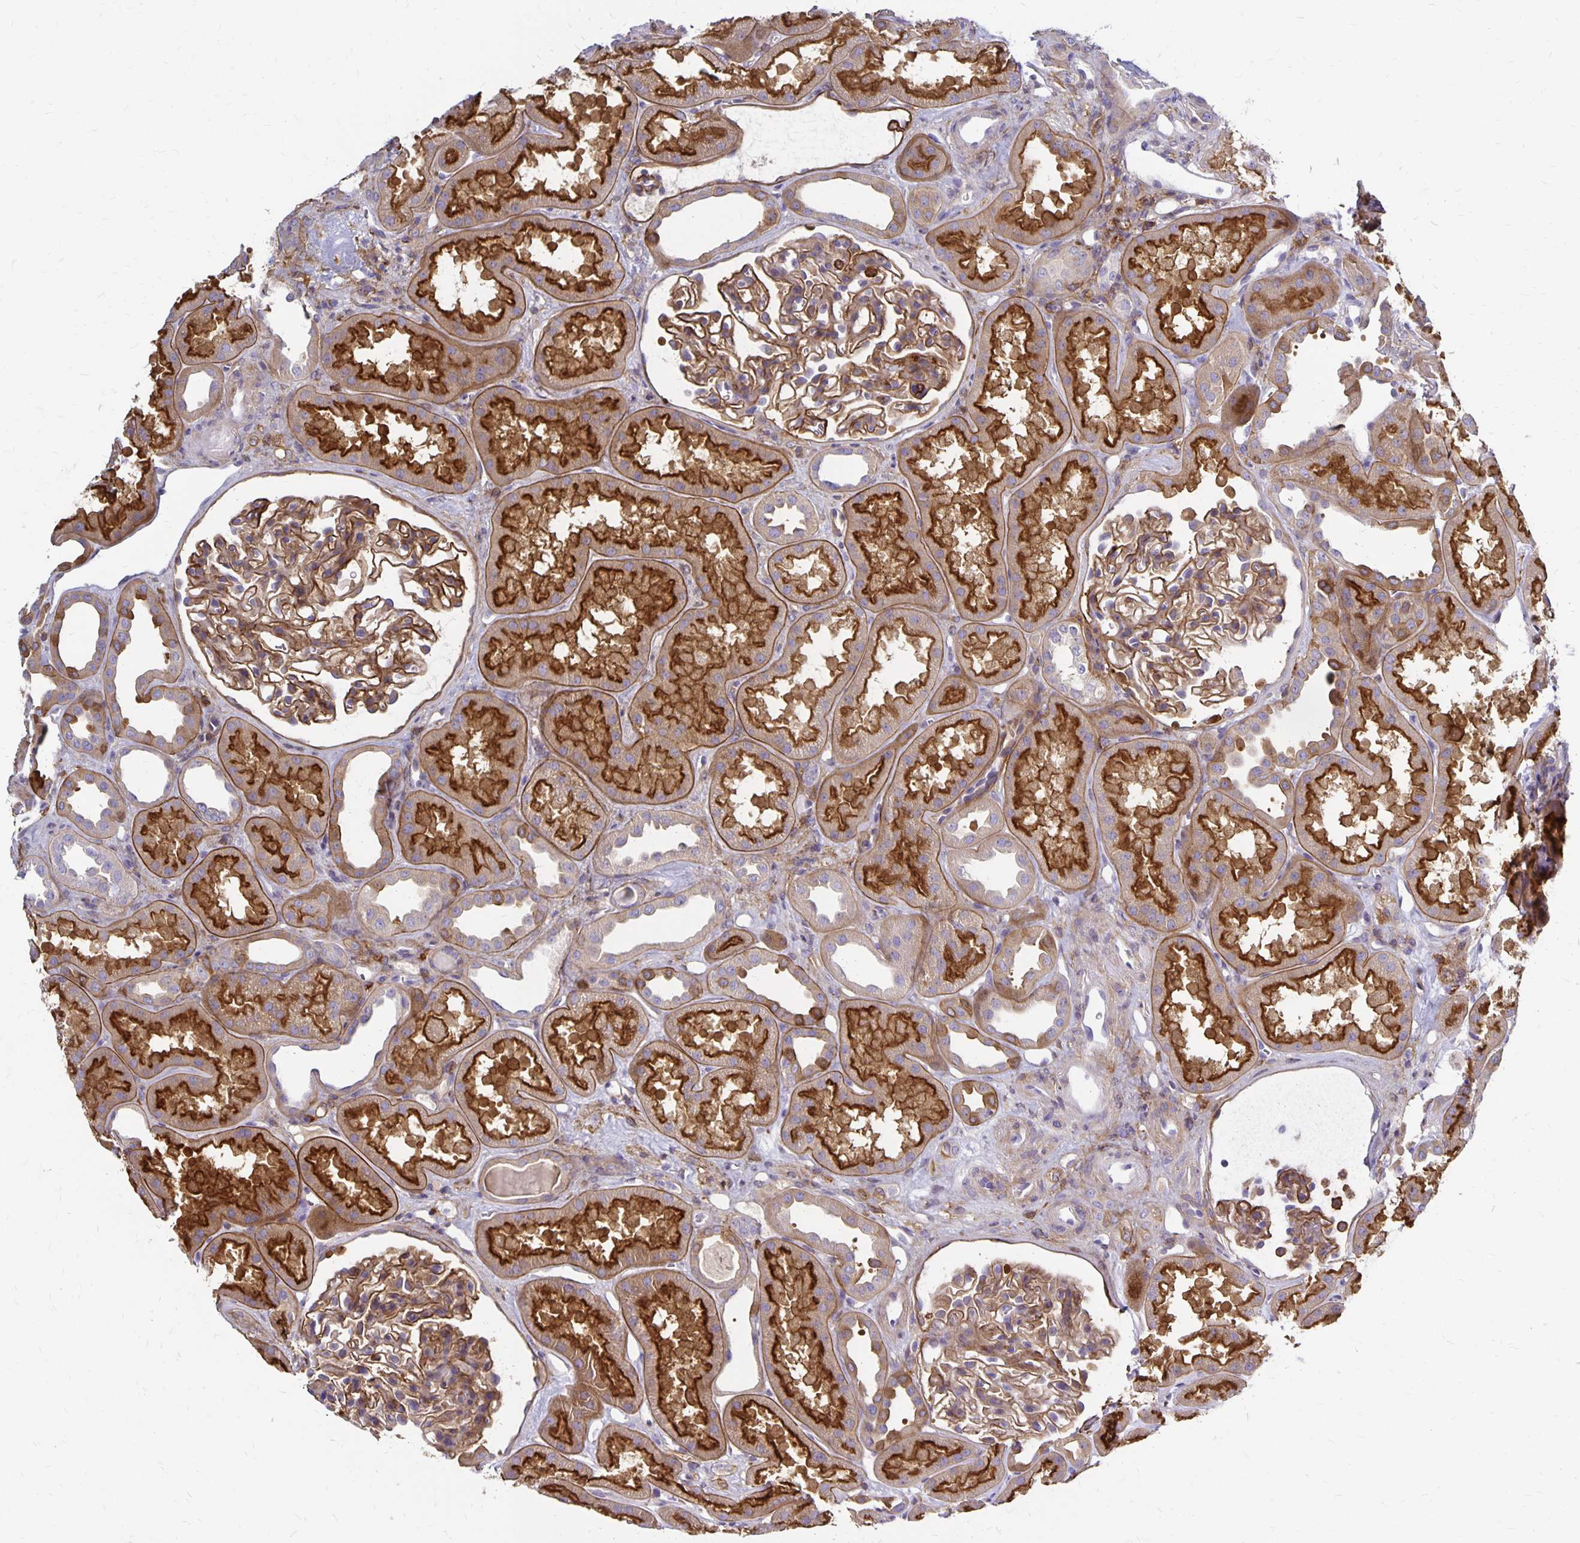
{"staining": {"intensity": "strong", "quantity": ">75%", "location": "cytoplasmic/membranous"}, "tissue": "kidney", "cell_type": "Cells in glomeruli", "image_type": "normal", "snomed": [{"axis": "morphology", "description": "Normal tissue, NOS"}, {"axis": "topography", "description": "Kidney"}], "caption": "Benign kidney demonstrates strong cytoplasmic/membranous positivity in approximately >75% of cells in glomeruli.", "gene": "TNS3", "patient": {"sex": "male", "age": 61}}